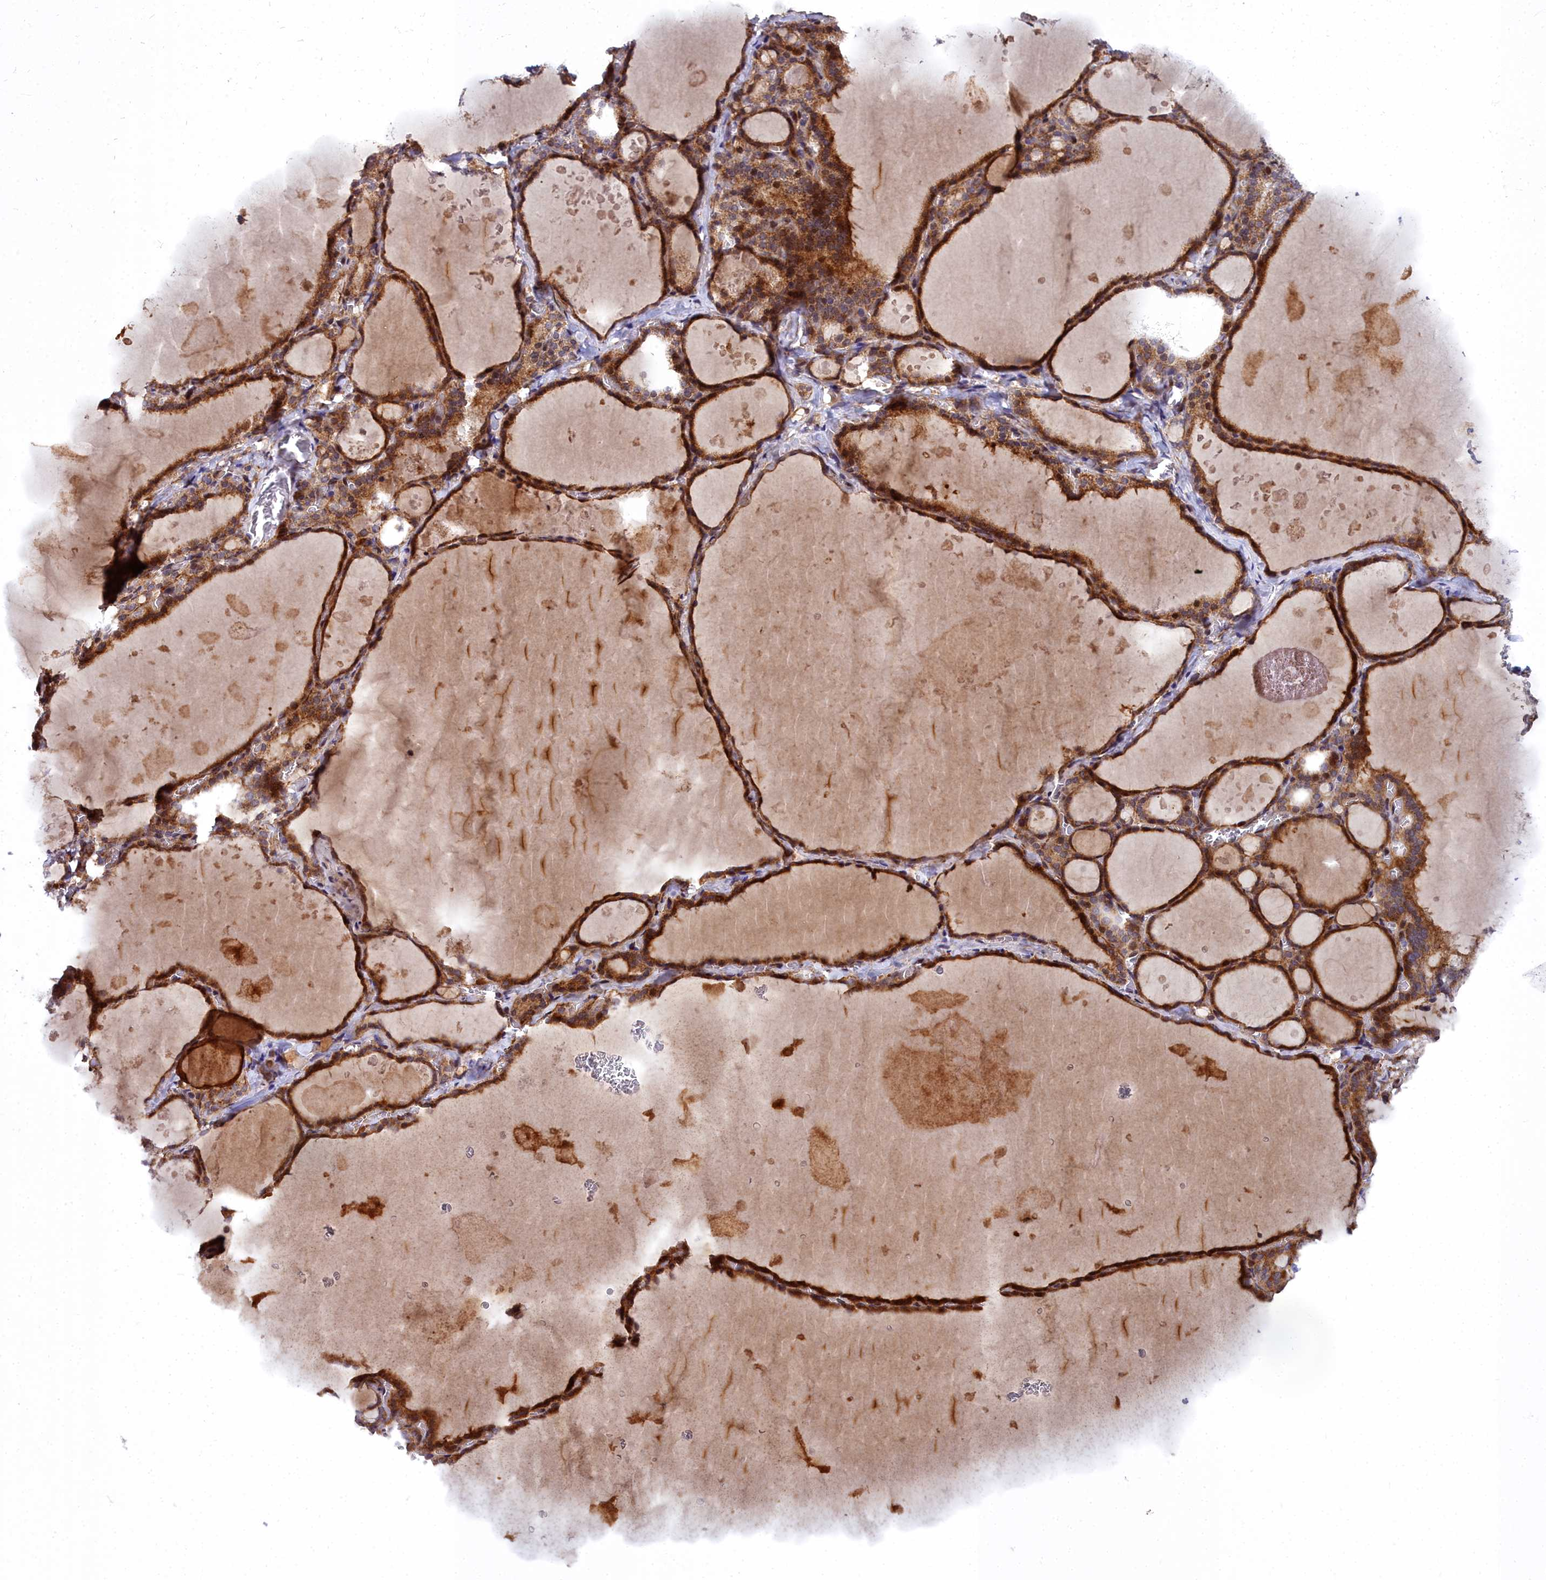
{"staining": {"intensity": "strong", "quantity": ">75%", "location": "cytoplasmic/membranous"}, "tissue": "thyroid gland", "cell_type": "Glandular cells", "image_type": "normal", "snomed": [{"axis": "morphology", "description": "Normal tissue, NOS"}, {"axis": "topography", "description": "Thyroid gland"}], "caption": "Immunohistochemistry staining of normal thyroid gland, which shows high levels of strong cytoplasmic/membranous staining in approximately >75% of glandular cells indicating strong cytoplasmic/membranous protein positivity. The staining was performed using DAB (3,3'-diaminobenzidine) (brown) for protein detection and nuclei were counterstained in hematoxylin (blue).", "gene": "MRPS11", "patient": {"sex": "male", "age": 56}}